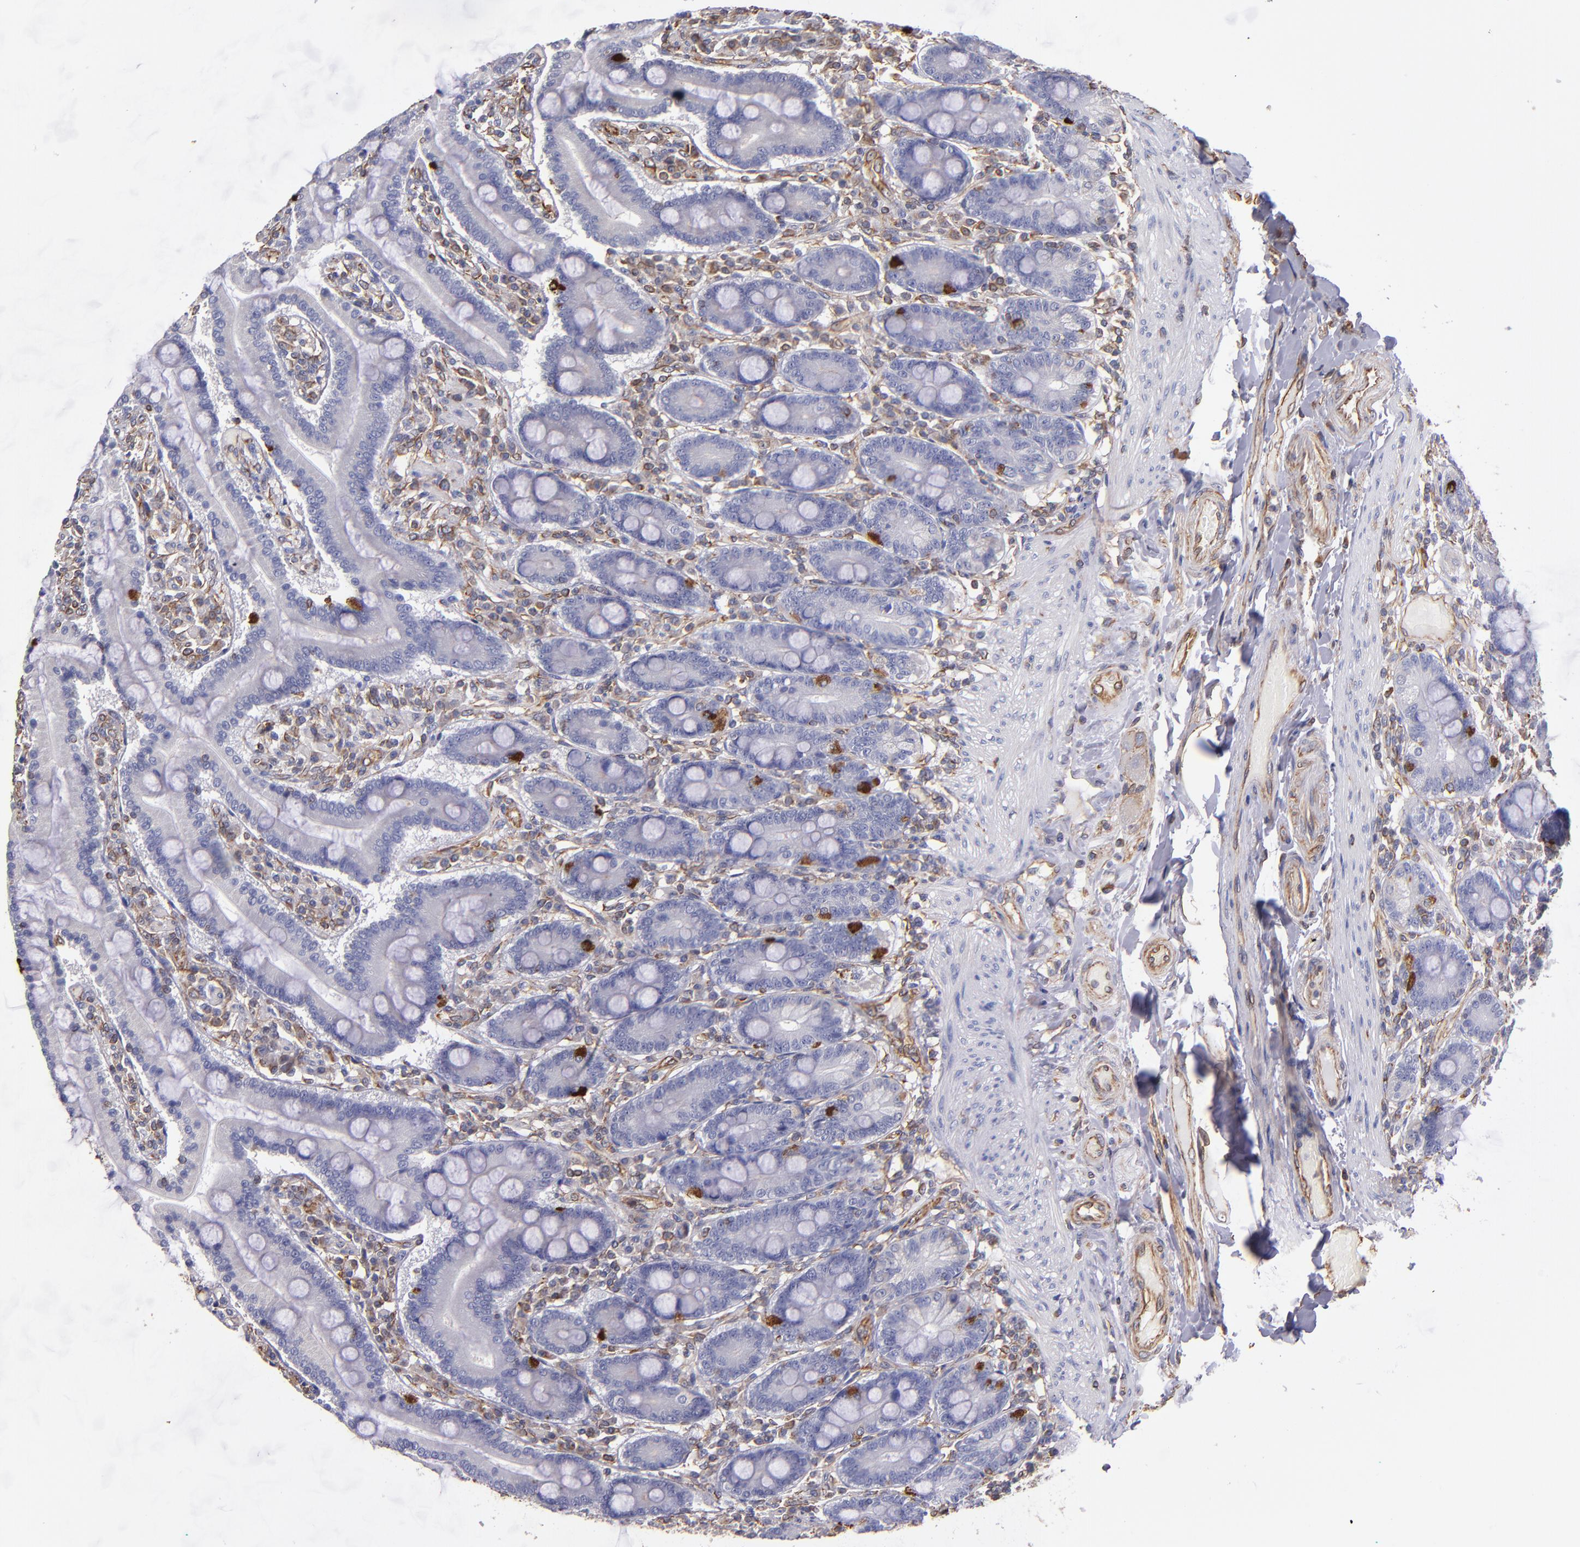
{"staining": {"intensity": "strong", "quantity": "<25%", "location": "cytoplasmic/membranous"}, "tissue": "duodenum", "cell_type": "Glandular cells", "image_type": "normal", "snomed": [{"axis": "morphology", "description": "Normal tissue, NOS"}, {"axis": "topography", "description": "Duodenum"}], "caption": "IHC (DAB (3,3'-diaminobenzidine)) staining of normal human duodenum displays strong cytoplasmic/membranous protein staining in approximately <25% of glandular cells. Immunohistochemistry (ihc) stains the protein in brown and the nuclei are stained blue.", "gene": "ABCC1", "patient": {"sex": "female", "age": 64}}